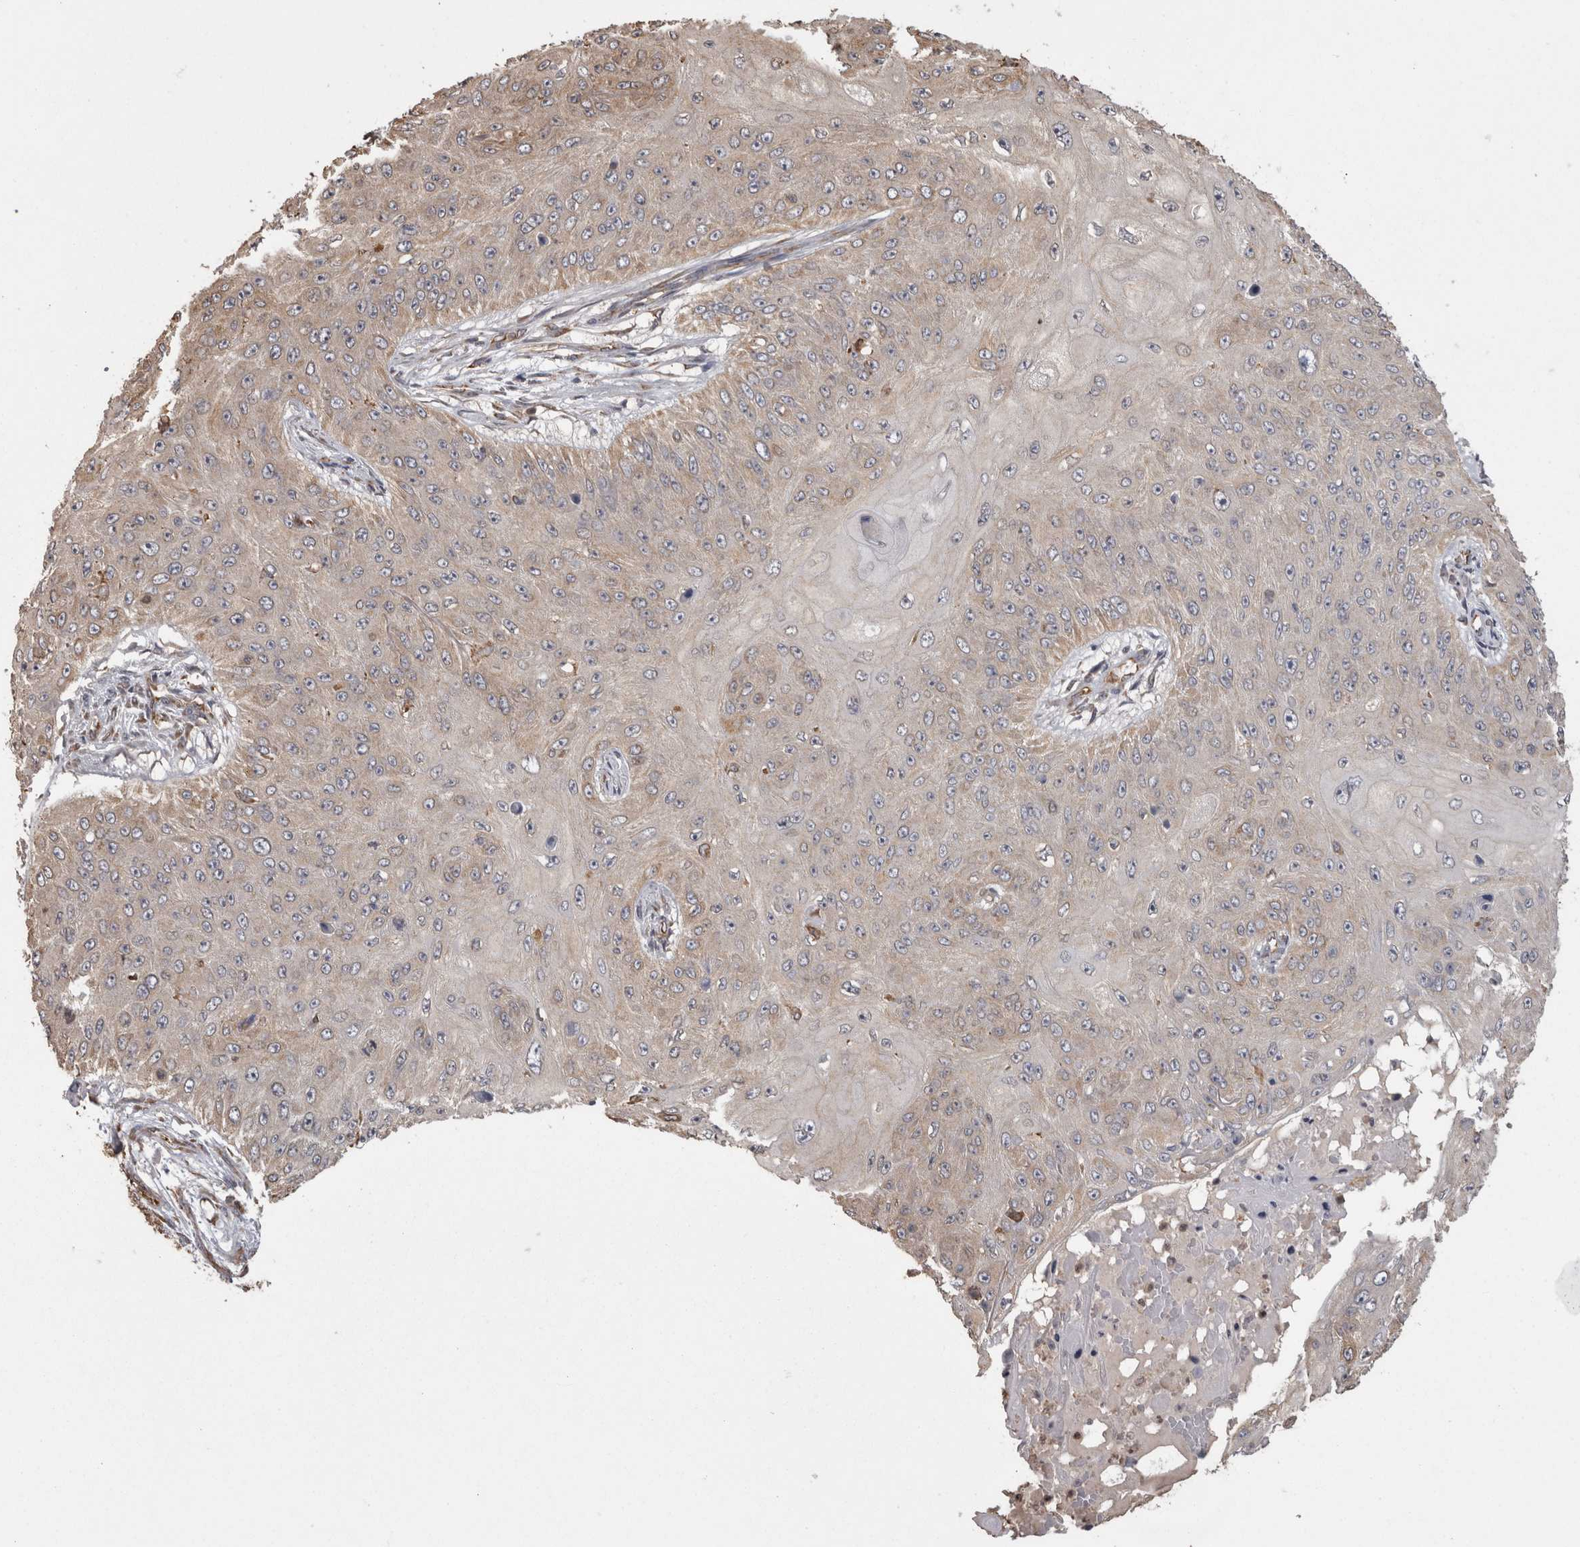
{"staining": {"intensity": "weak", "quantity": "<25%", "location": "cytoplasmic/membranous"}, "tissue": "skin cancer", "cell_type": "Tumor cells", "image_type": "cancer", "snomed": [{"axis": "morphology", "description": "Squamous cell carcinoma, NOS"}, {"axis": "topography", "description": "Skin"}], "caption": "Immunohistochemistry (IHC) micrograph of skin cancer stained for a protein (brown), which displays no staining in tumor cells. Nuclei are stained in blue.", "gene": "PON2", "patient": {"sex": "female", "age": 80}}